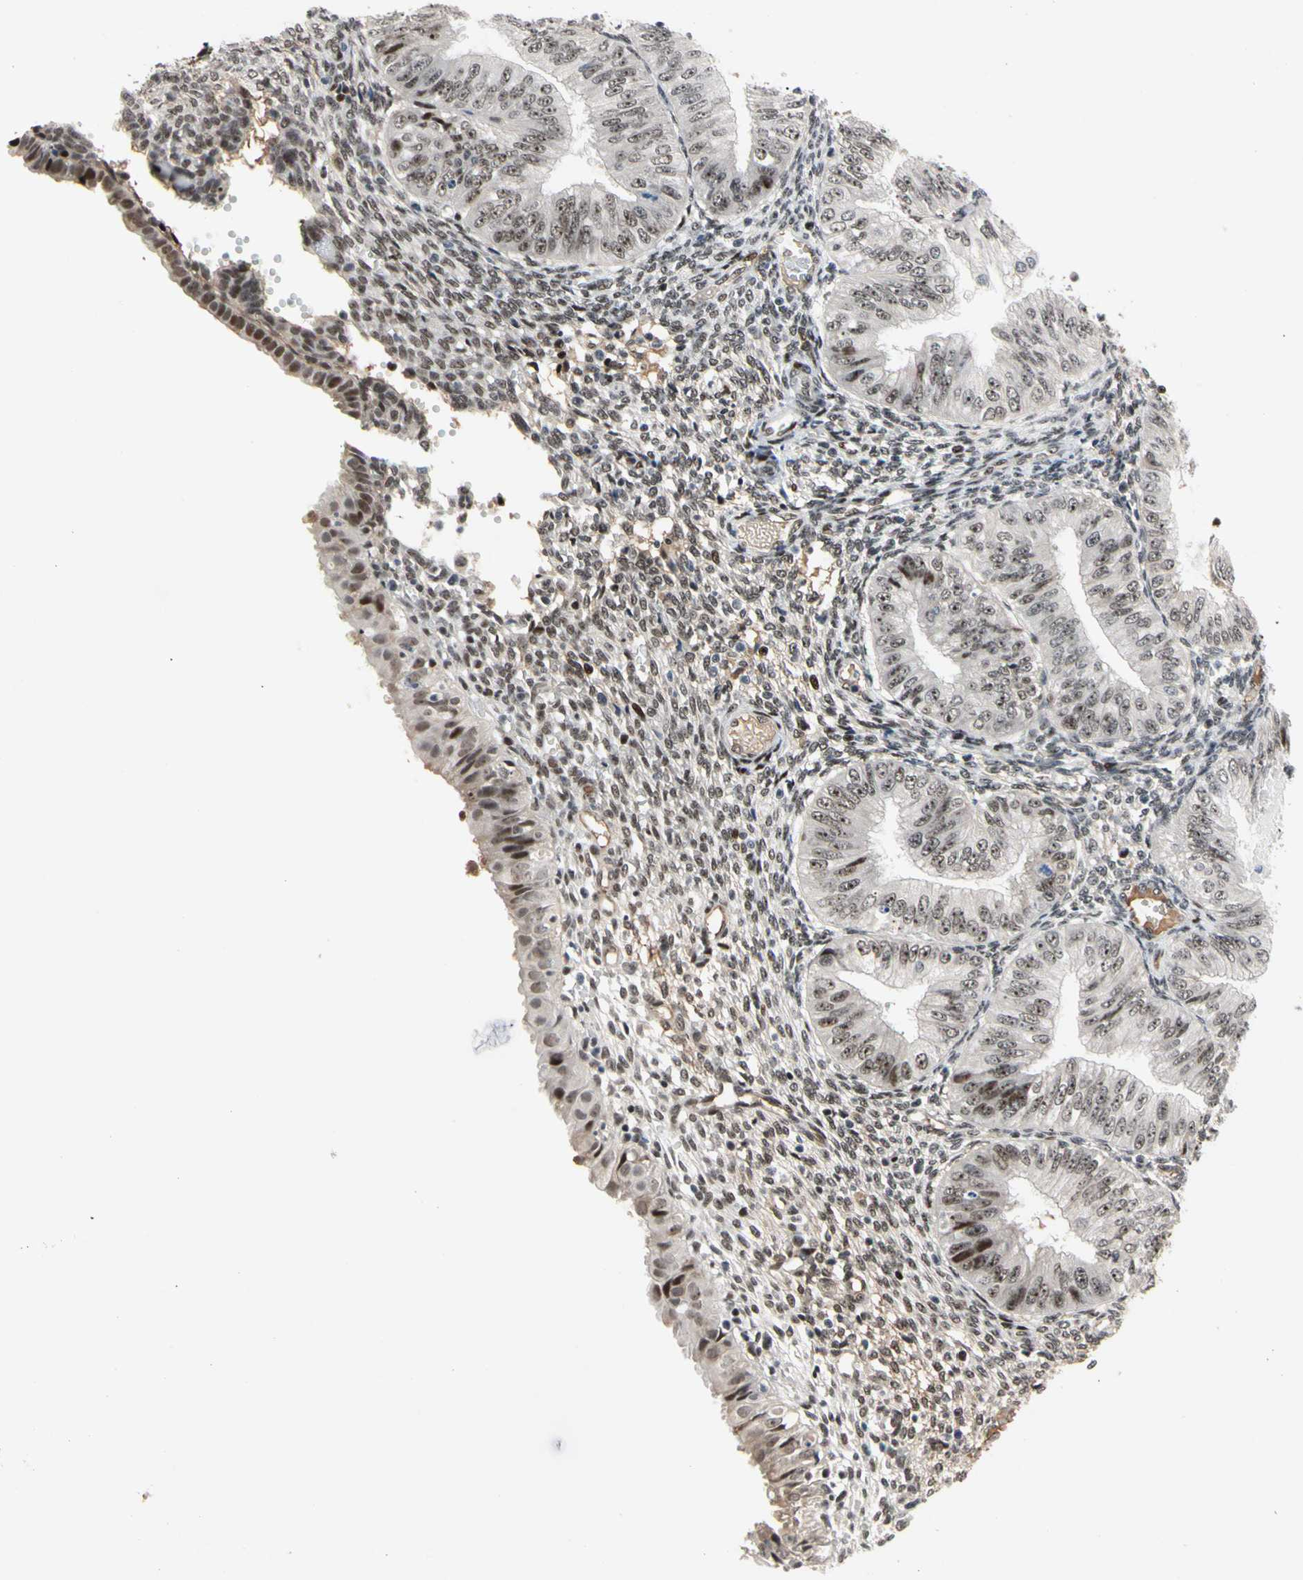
{"staining": {"intensity": "moderate", "quantity": "25%-75%", "location": "nuclear"}, "tissue": "endometrial cancer", "cell_type": "Tumor cells", "image_type": "cancer", "snomed": [{"axis": "morphology", "description": "Normal tissue, NOS"}, {"axis": "morphology", "description": "Adenocarcinoma, NOS"}, {"axis": "topography", "description": "Endometrium"}], "caption": "Human endometrial cancer (adenocarcinoma) stained with a brown dye demonstrates moderate nuclear positive positivity in approximately 25%-75% of tumor cells.", "gene": "FOXO3", "patient": {"sex": "female", "age": 53}}